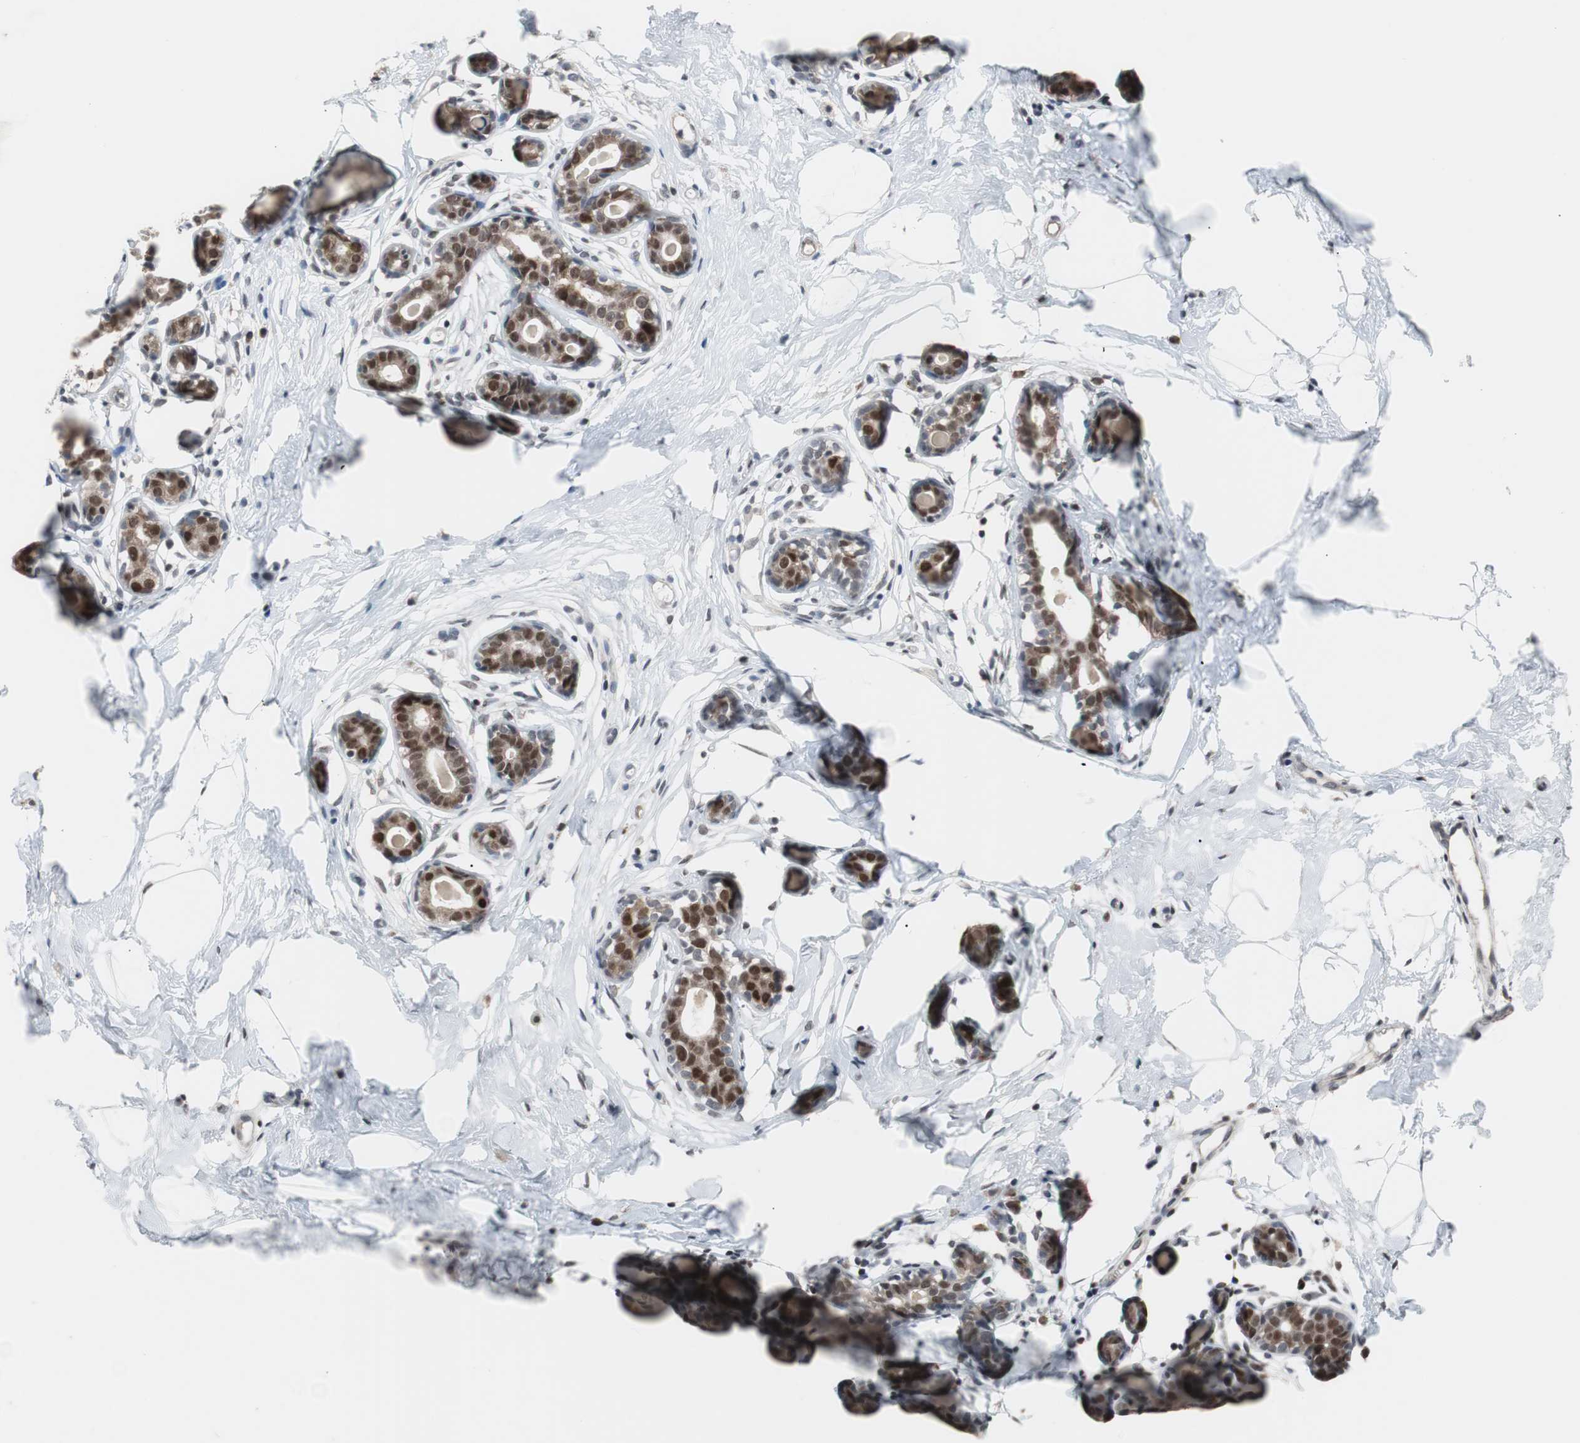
{"staining": {"intensity": "negative", "quantity": "none", "location": "none"}, "tissue": "breast", "cell_type": "Adipocytes", "image_type": "normal", "snomed": [{"axis": "morphology", "description": "Normal tissue, NOS"}, {"axis": "topography", "description": "Breast"}], "caption": "Image shows no significant protein expression in adipocytes of normal breast. (DAB IHC visualized using brightfield microscopy, high magnification).", "gene": "ZHX2", "patient": {"sex": "female", "age": 23}}